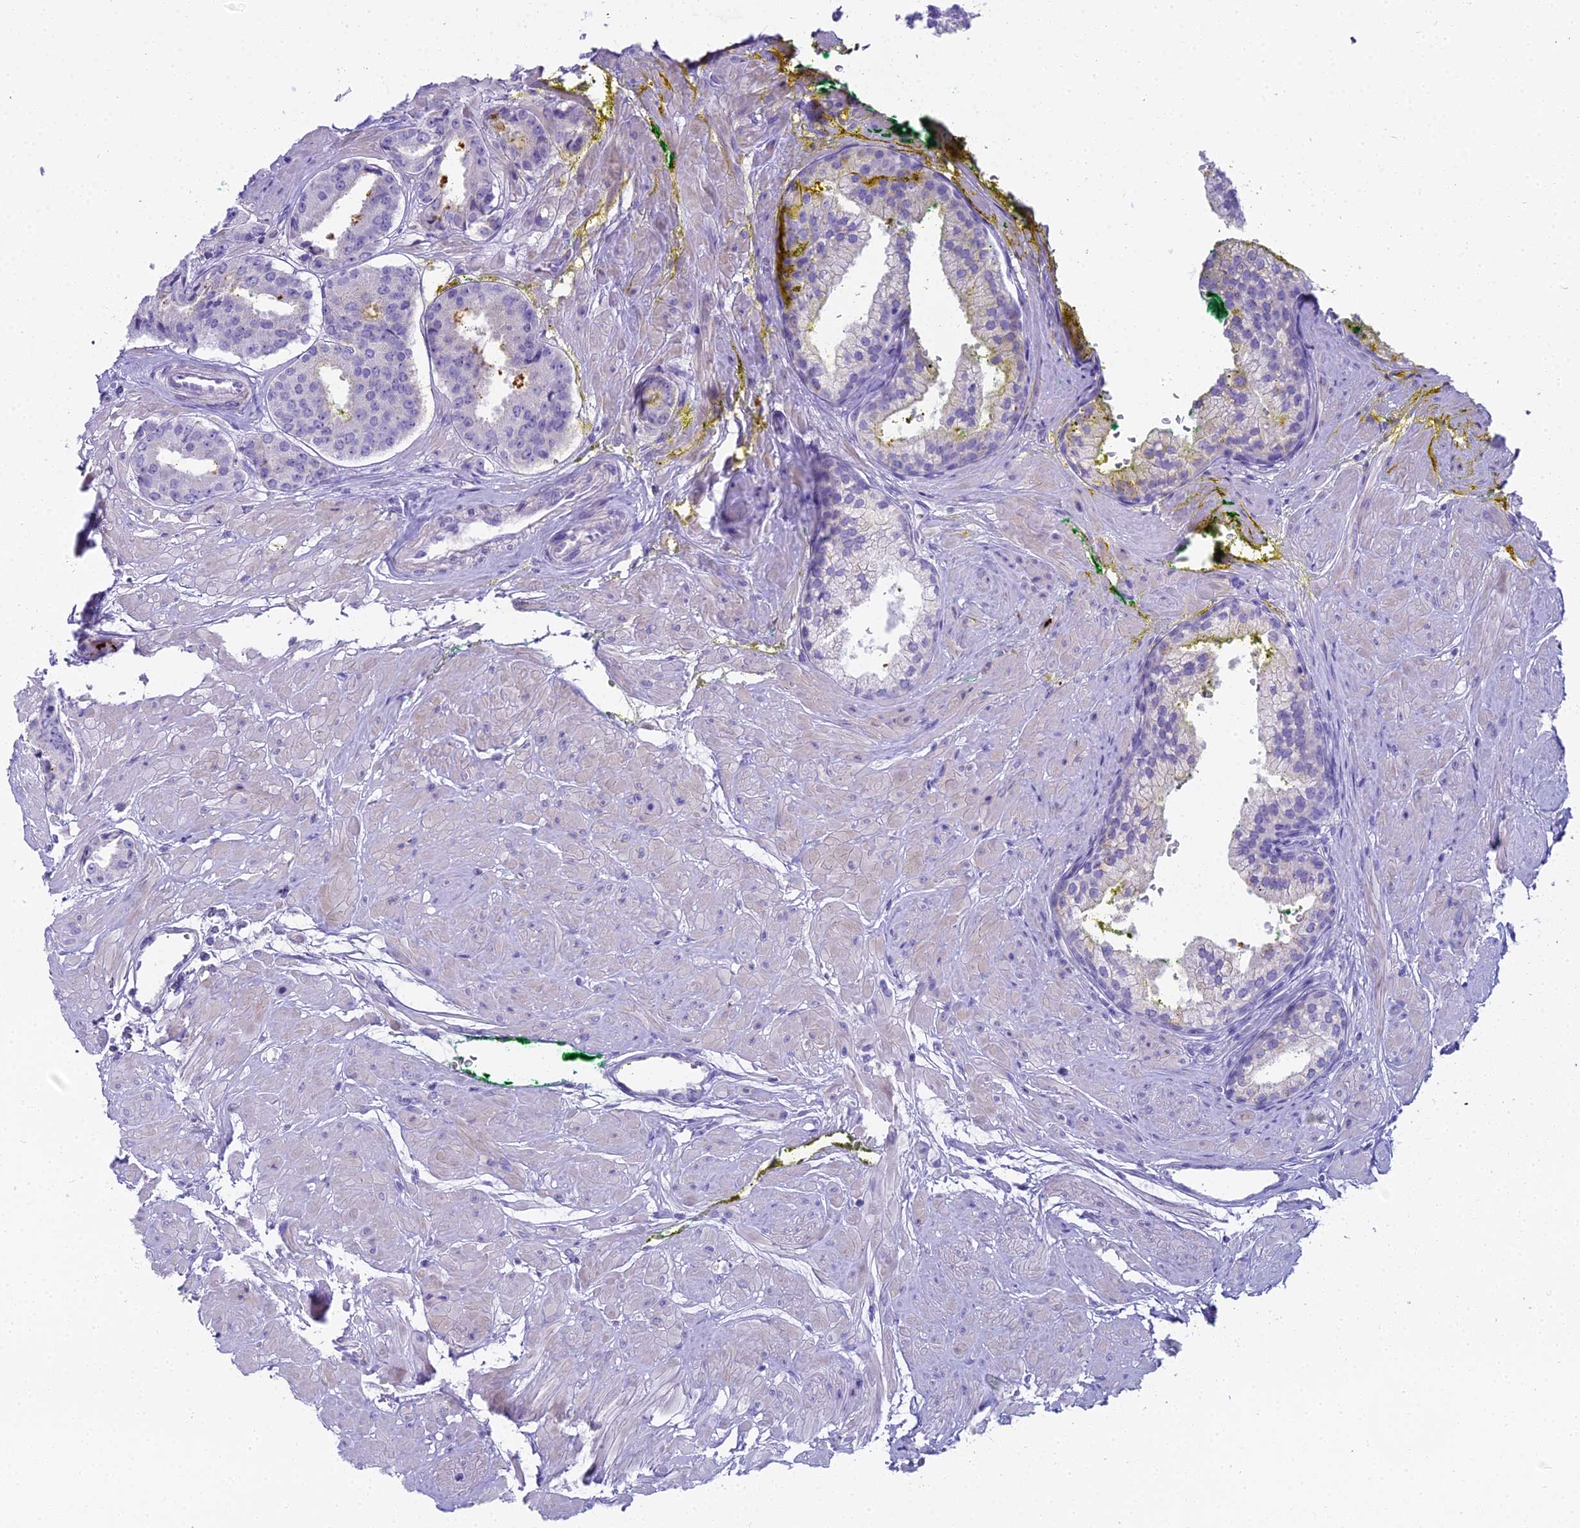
{"staining": {"intensity": "negative", "quantity": "none", "location": "none"}, "tissue": "prostate cancer", "cell_type": "Tumor cells", "image_type": "cancer", "snomed": [{"axis": "morphology", "description": "Adenocarcinoma, High grade"}, {"axis": "topography", "description": "Prostate"}], "caption": "Micrograph shows no protein staining in tumor cells of prostate cancer tissue.", "gene": "UNC80", "patient": {"sex": "male", "age": 63}}